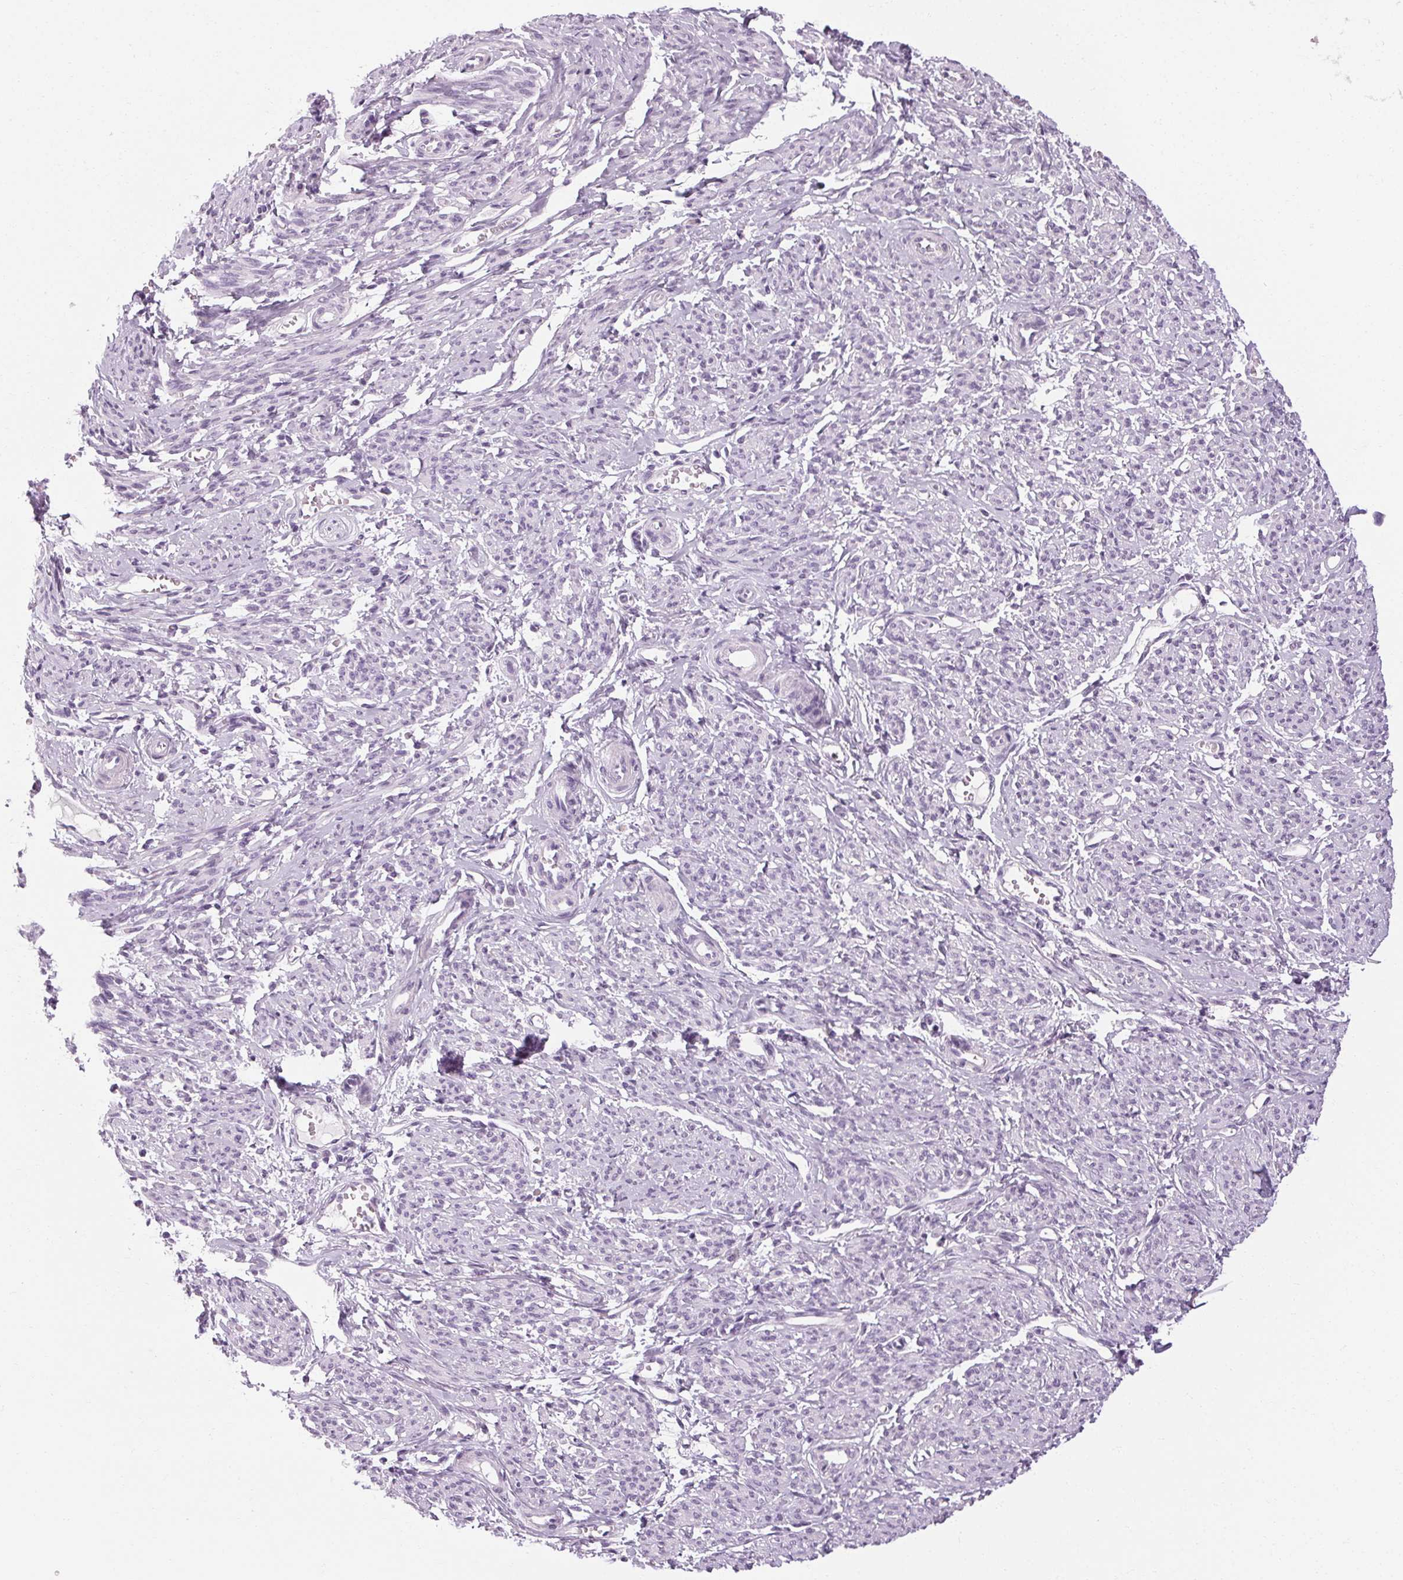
{"staining": {"intensity": "negative", "quantity": "none", "location": "none"}, "tissue": "smooth muscle", "cell_type": "Smooth muscle cells", "image_type": "normal", "snomed": [{"axis": "morphology", "description": "Normal tissue, NOS"}, {"axis": "topography", "description": "Smooth muscle"}], "caption": "A high-resolution micrograph shows immunohistochemistry (IHC) staining of normal smooth muscle, which reveals no significant expression in smooth muscle cells.", "gene": "POMC", "patient": {"sex": "female", "age": 65}}